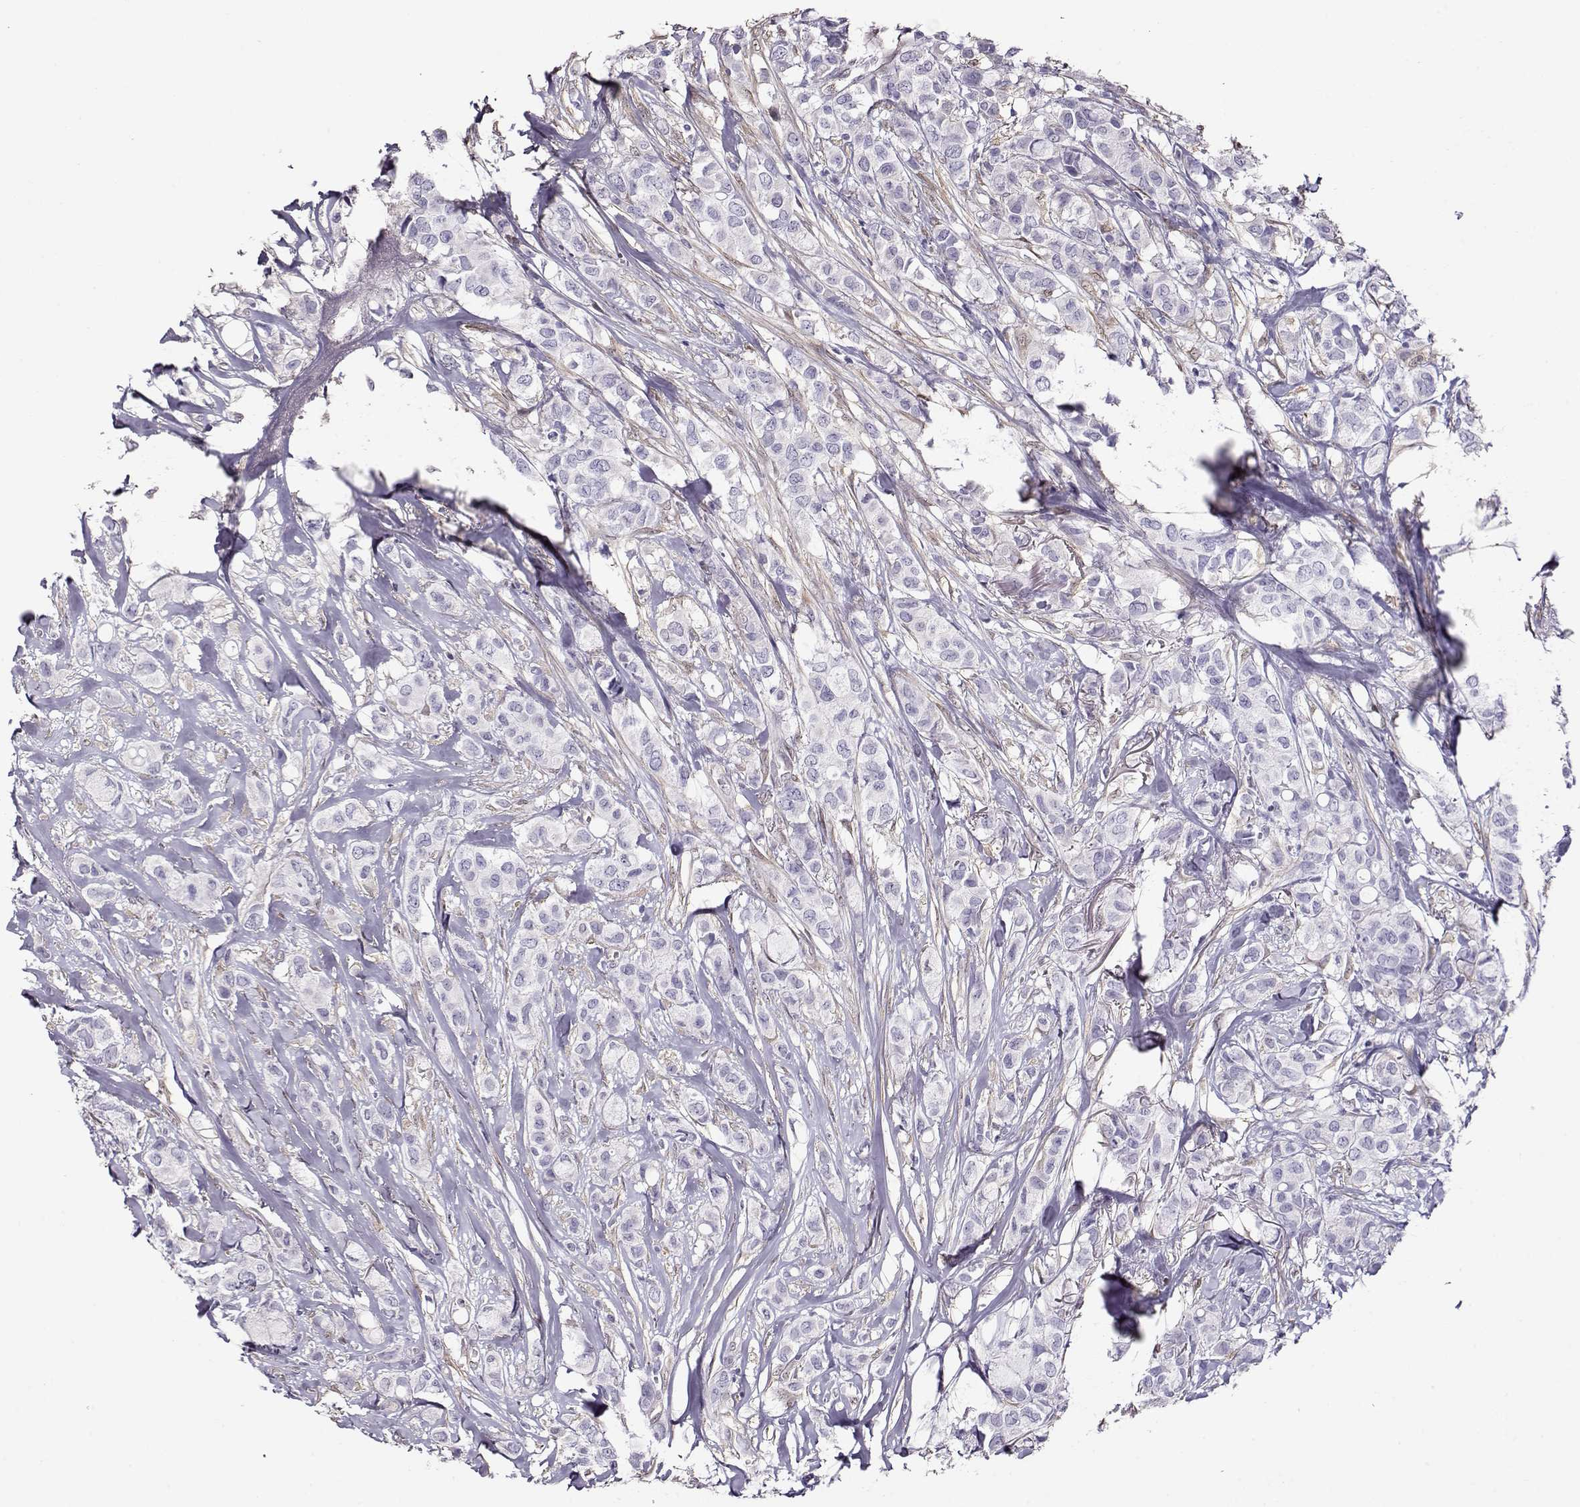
{"staining": {"intensity": "negative", "quantity": "none", "location": "none"}, "tissue": "breast cancer", "cell_type": "Tumor cells", "image_type": "cancer", "snomed": [{"axis": "morphology", "description": "Duct carcinoma"}, {"axis": "topography", "description": "Breast"}], "caption": "Immunohistochemistry (IHC) of breast cancer (intraductal carcinoma) reveals no expression in tumor cells.", "gene": "CCR8", "patient": {"sex": "female", "age": 85}}